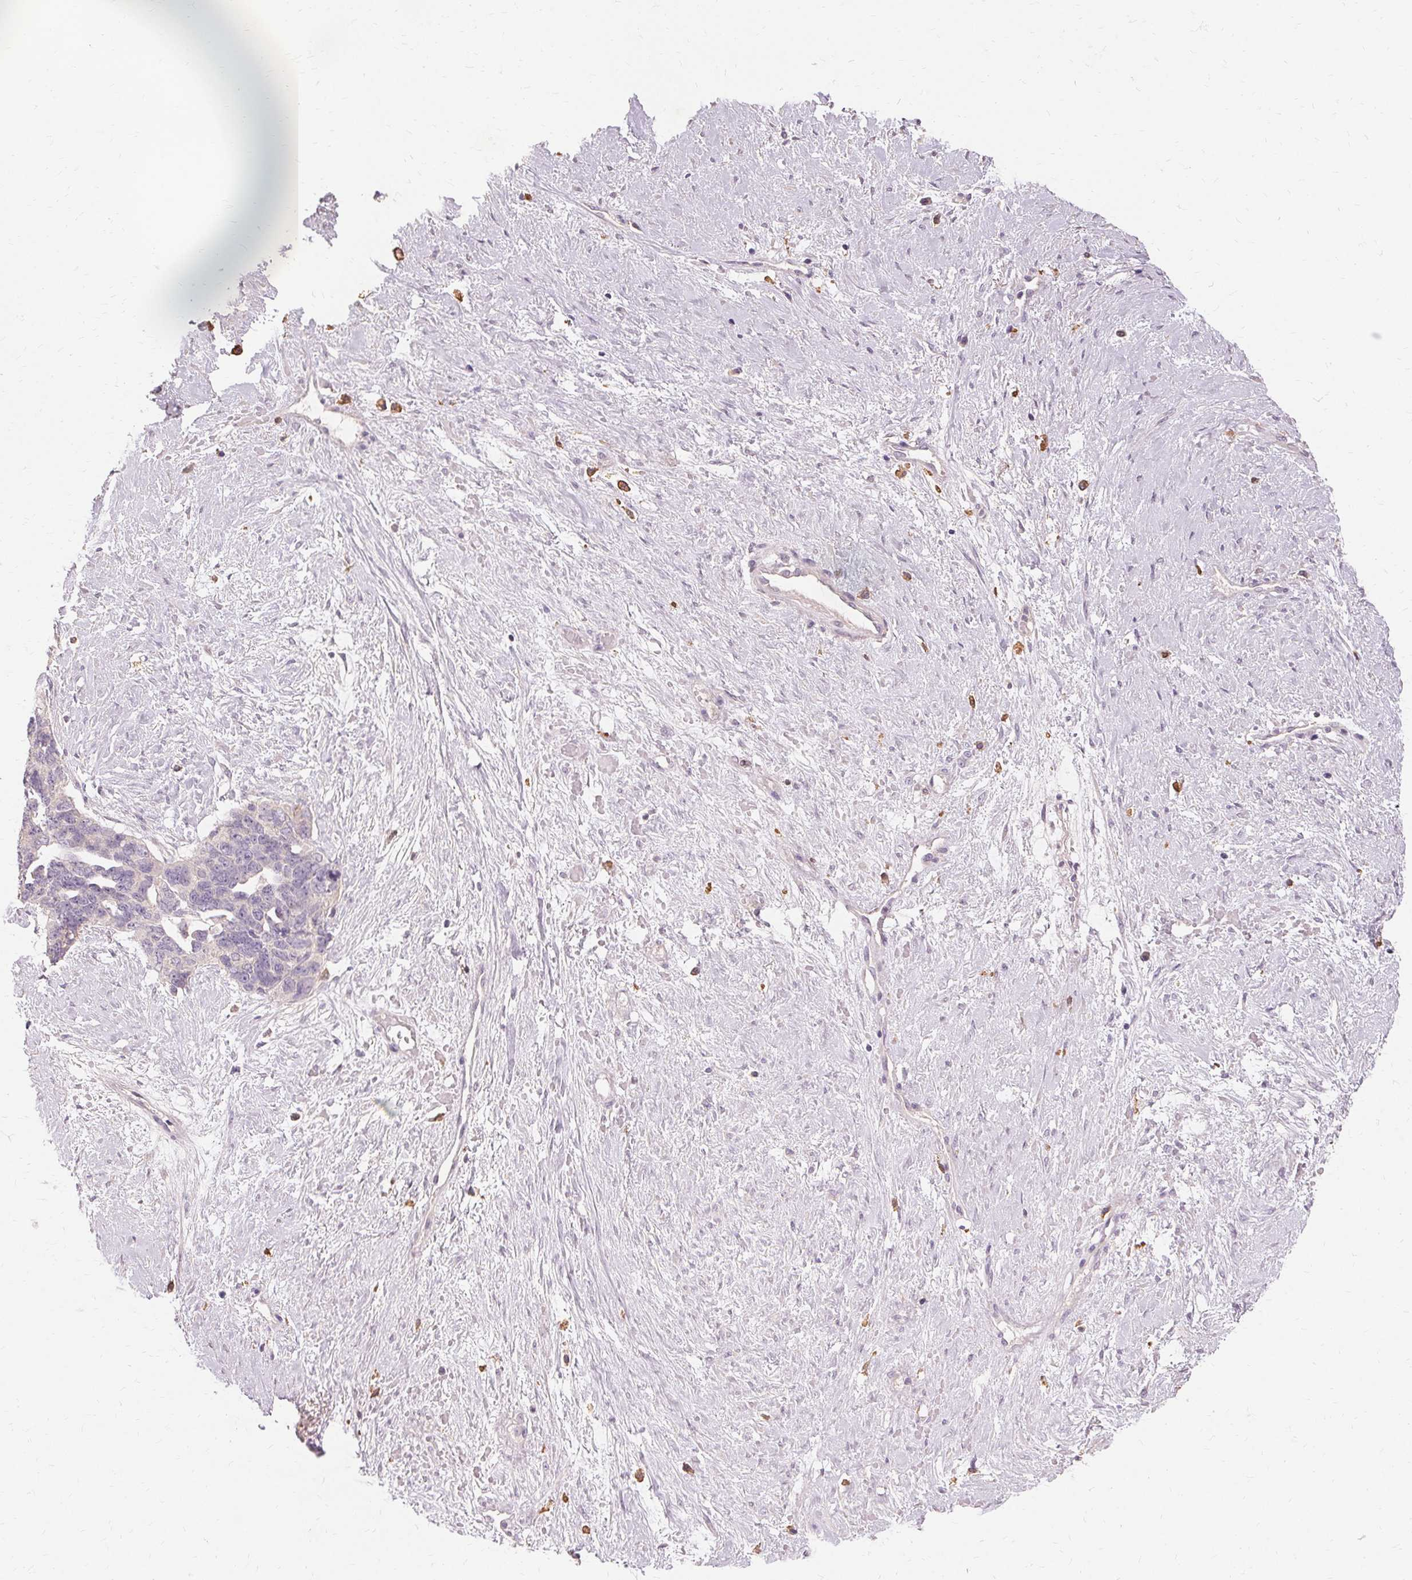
{"staining": {"intensity": "negative", "quantity": "none", "location": "none"}, "tissue": "ovarian cancer", "cell_type": "Tumor cells", "image_type": "cancer", "snomed": [{"axis": "morphology", "description": "Cystadenocarcinoma, serous, NOS"}, {"axis": "topography", "description": "Ovary"}], "caption": "Ovarian serous cystadenocarcinoma was stained to show a protein in brown. There is no significant expression in tumor cells. (DAB (3,3'-diaminobenzidine) immunohistochemistry (IHC) visualized using brightfield microscopy, high magnification).", "gene": "IFNGR1", "patient": {"sex": "female", "age": 69}}